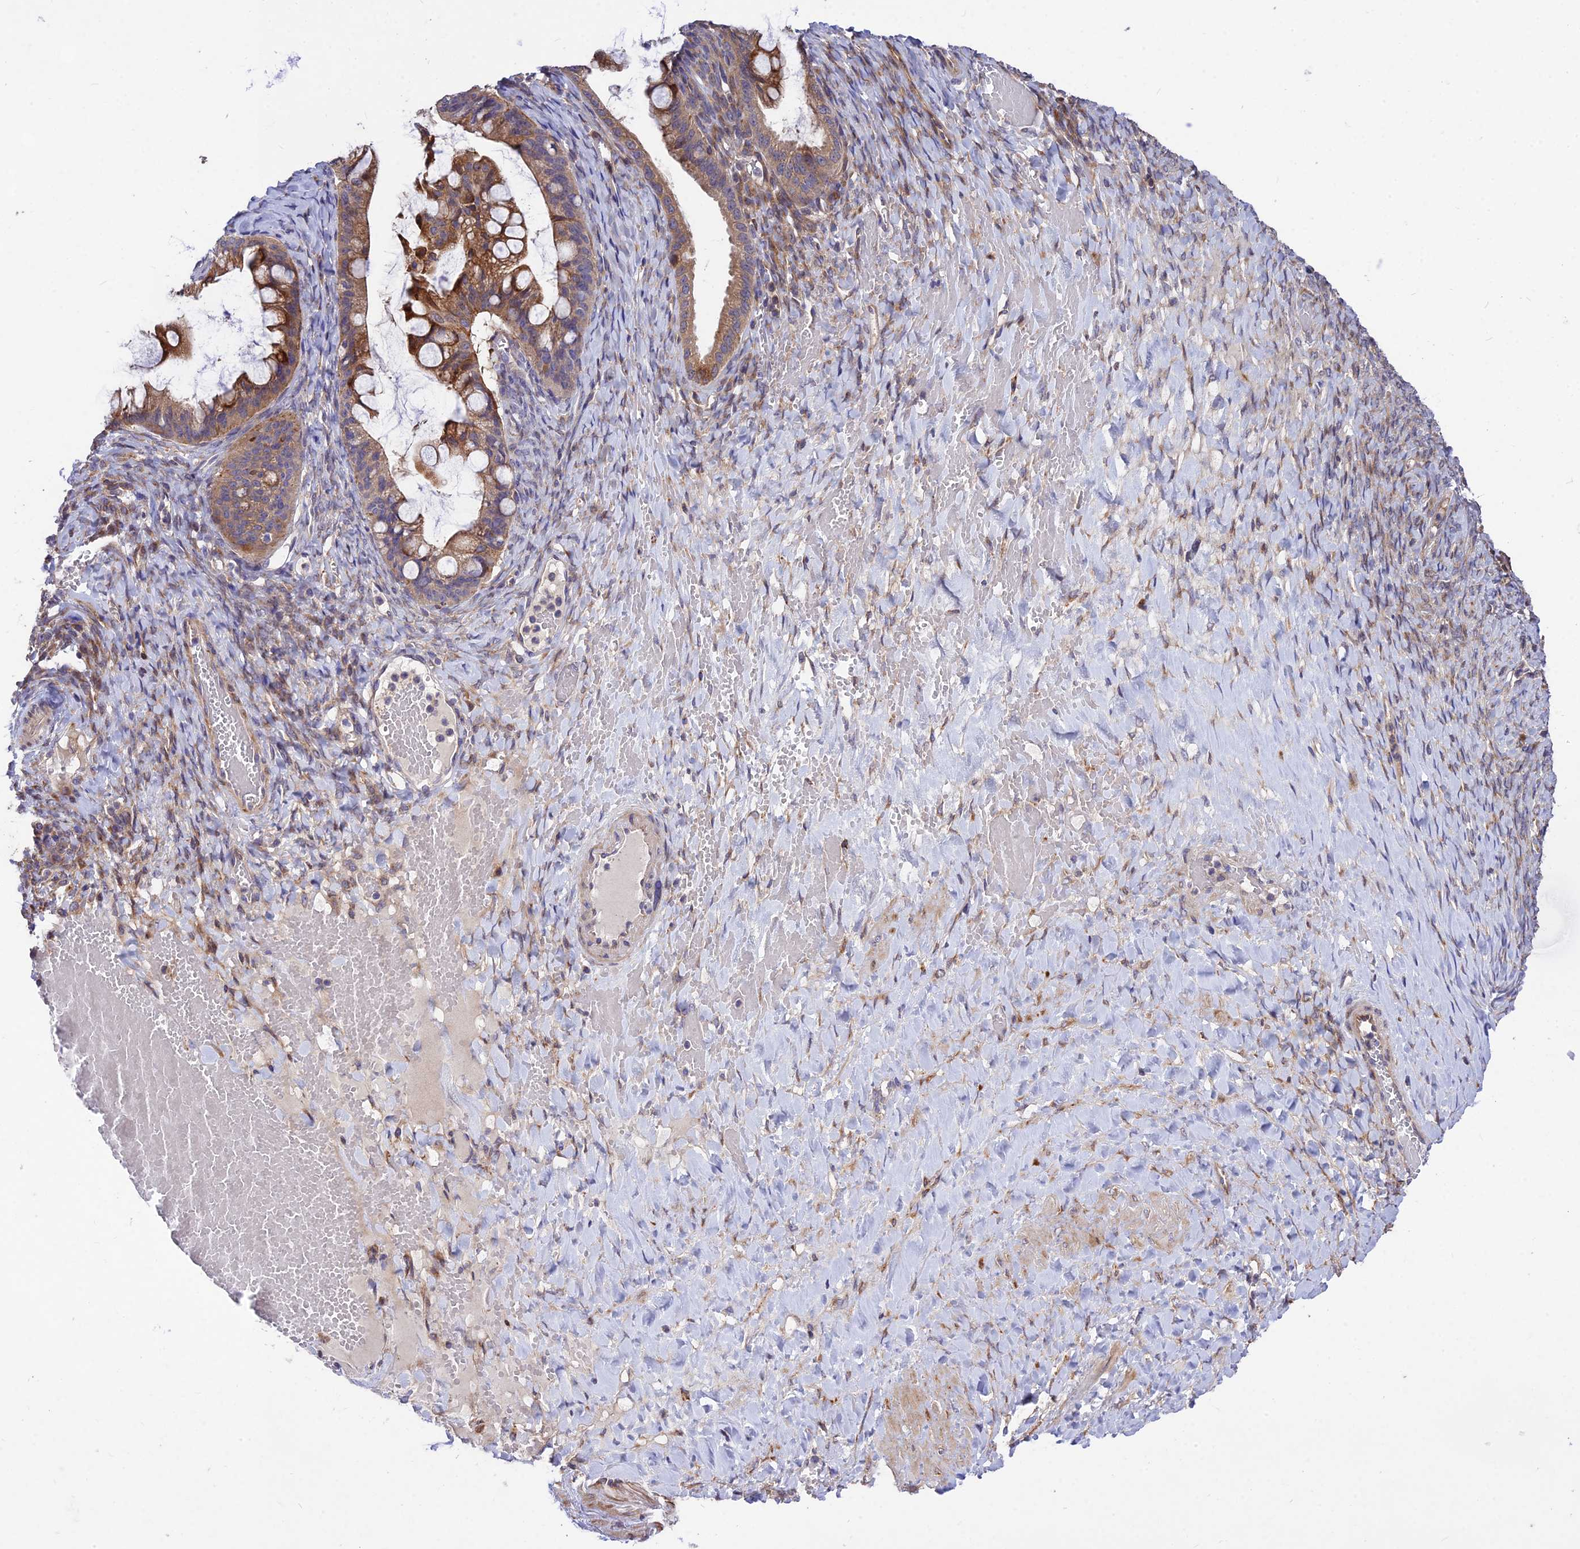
{"staining": {"intensity": "strong", "quantity": ">75%", "location": "cytoplasmic/membranous"}, "tissue": "ovarian cancer", "cell_type": "Tumor cells", "image_type": "cancer", "snomed": [{"axis": "morphology", "description": "Cystadenocarcinoma, mucinous, NOS"}, {"axis": "topography", "description": "Ovary"}], "caption": "DAB (3,3'-diaminobenzidine) immunohistochemical staining of human ovarian cancer shows strong cytoplasmic/membranous protein expression in approximately >75% of tumor cells.", "gene": "ROCK1", "patient": {"sex": "female", "age": 73}}